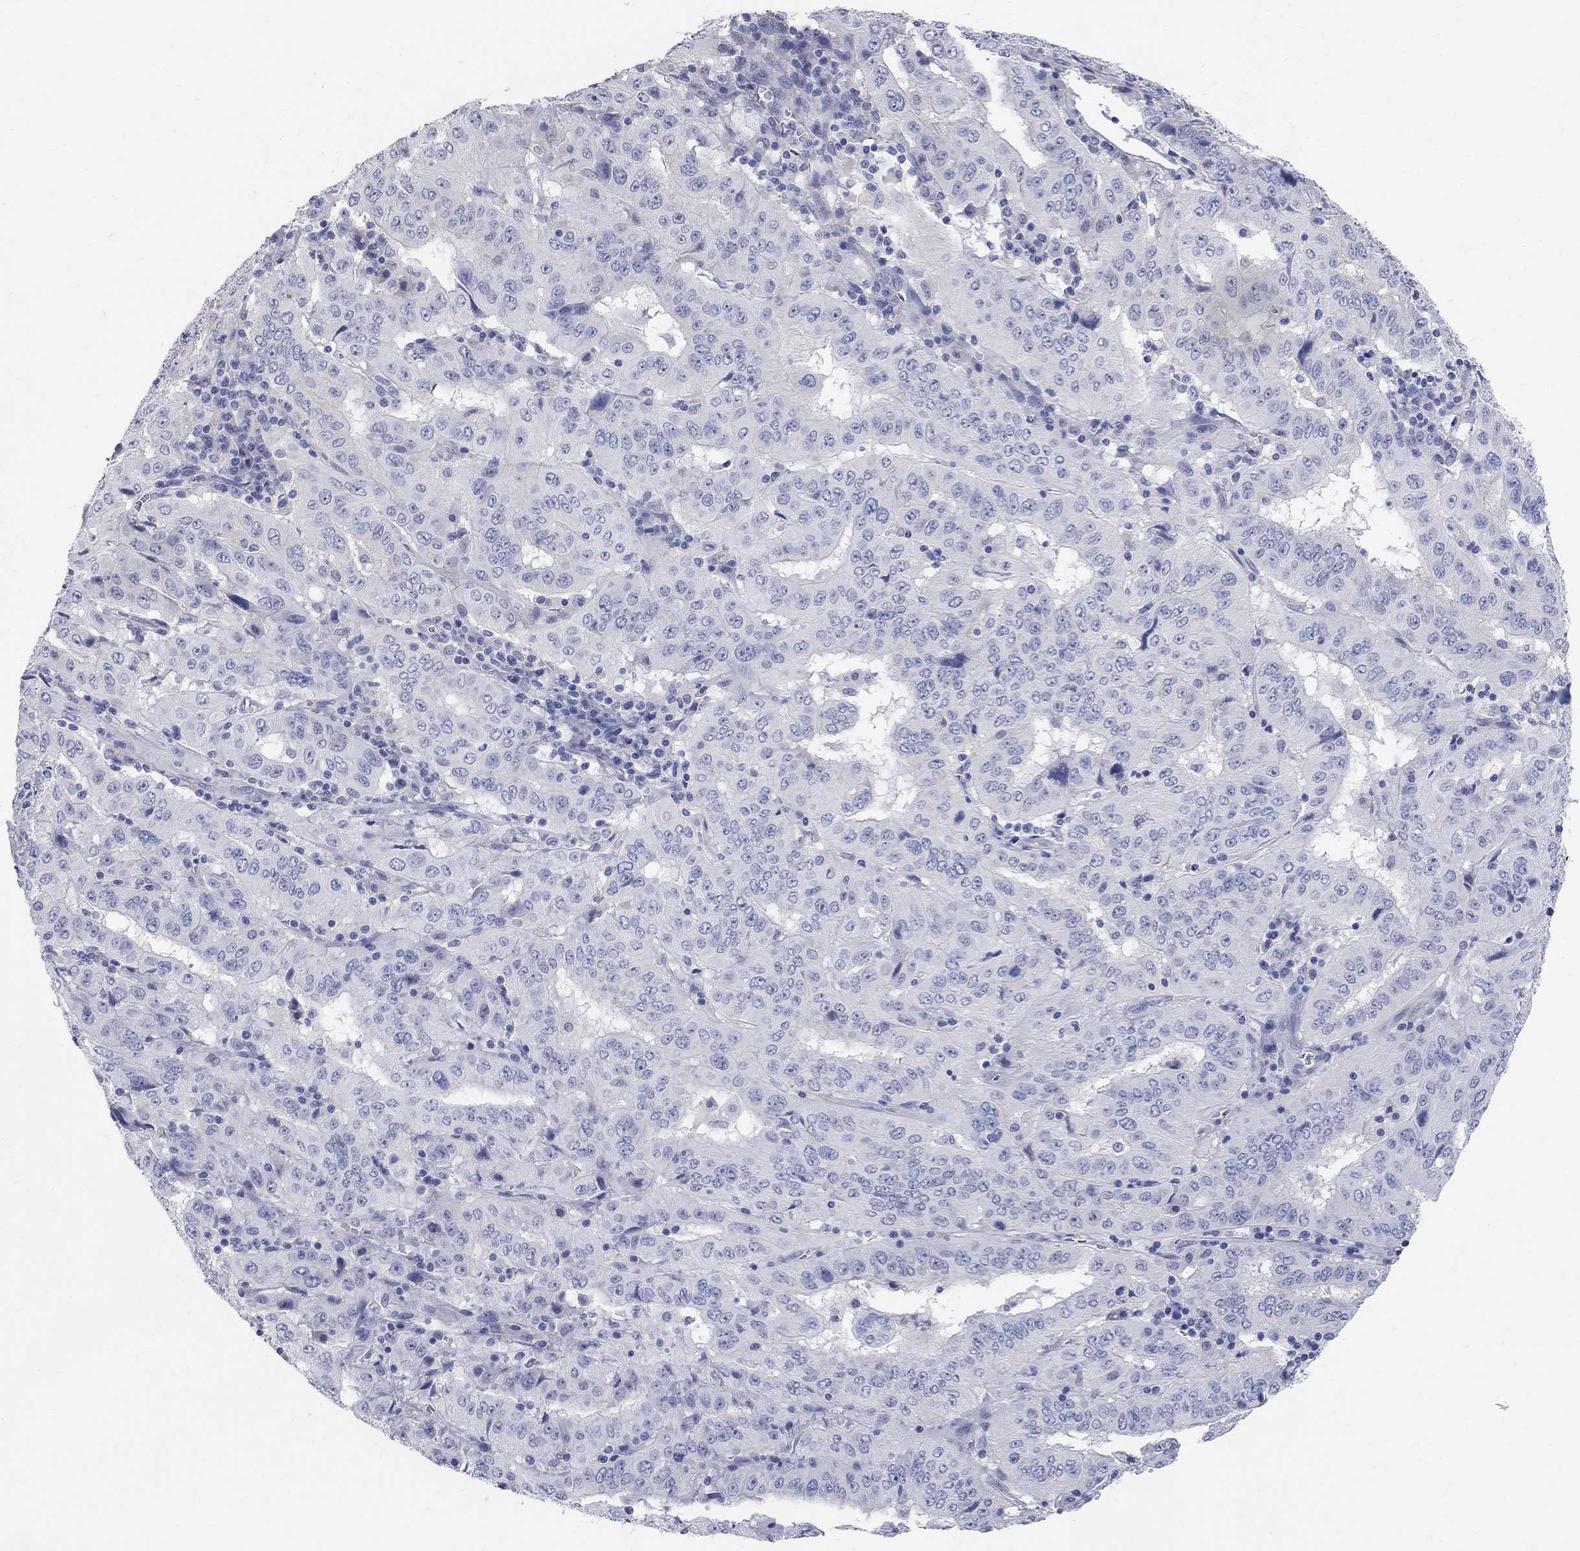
{"staining": {"intensity": "negative", "quantity": "none", "location": "none"}, "tissue": "pancreatic cancer", "cell_type": "Tumor cells", "image_type": "cancer", "snomed": [{"axis": "morphology", "description": "Adenocarcinoma, NOS"}, {"axis": "topography", "description": "Pancreas"}], "caption": "High magnification brightfield microscopy of pancreatic cancer stained with DAB (brown) and counterstained with hematoxylin (blue): tumor cells show no significant positivity.", "gene": "AOX1", "patient": {"sex": "male", "age": 63}}